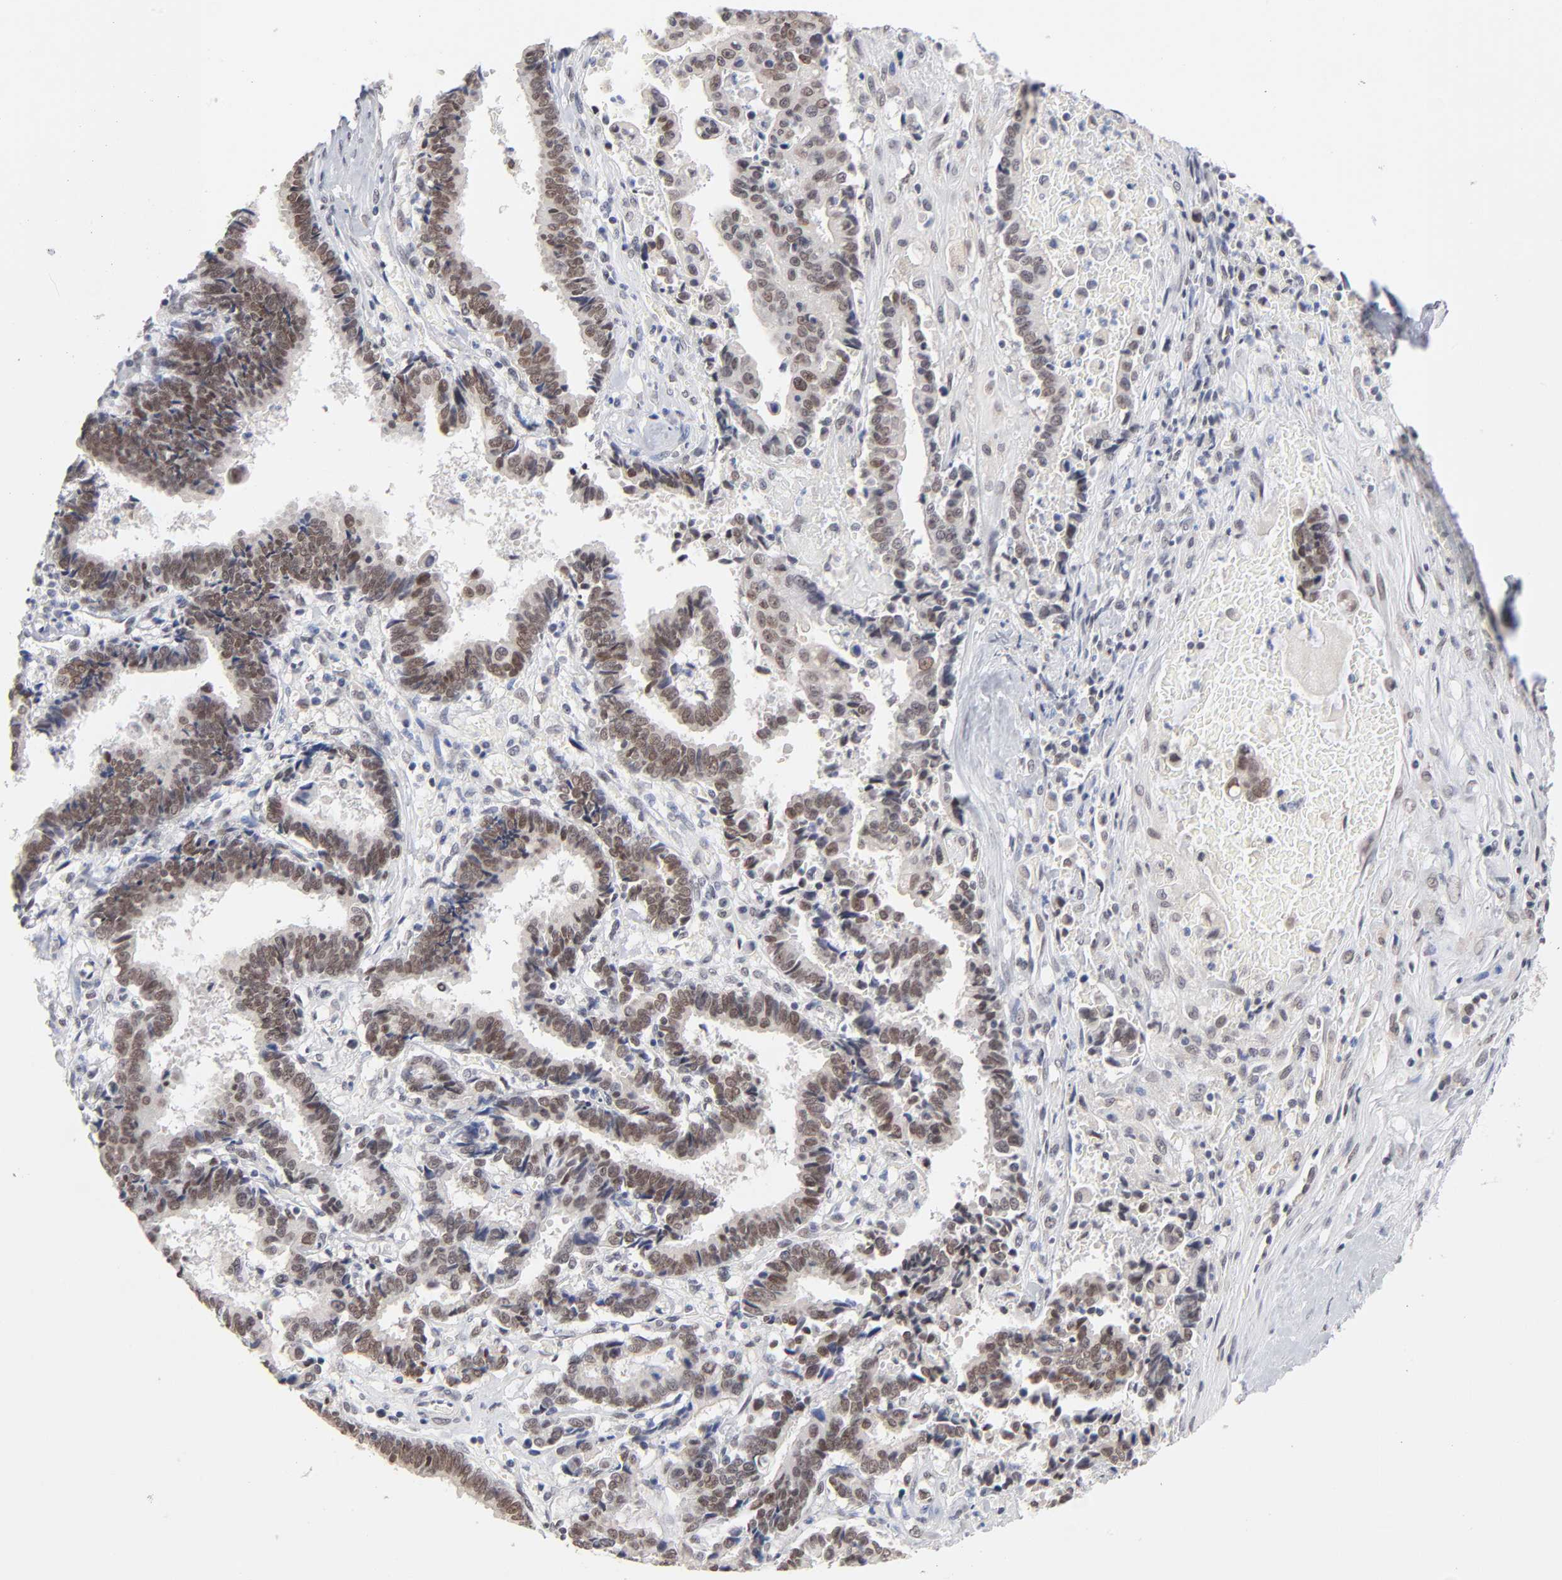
{"staining": {"intensity": "moderate", "quantity": ">75%", "location": "nuclear"}, "tissue": "liver cancer", "cell_type": "Tumor cells", "image_type": "cancer", "snomed": [{"axis": "morphology", "description": "Cholangiocarcinoma"}, {"axis": "topography", "description": "Liver"}], "caption": "An image showing moderate nuclear staining in approximately >75% of tumor cells in liver cancer (cholangiocarcinoma), as visualized by brown immunohistochemical staining.", "gene": "MBIP", "patient": {"sex": "male", "age": 57}}